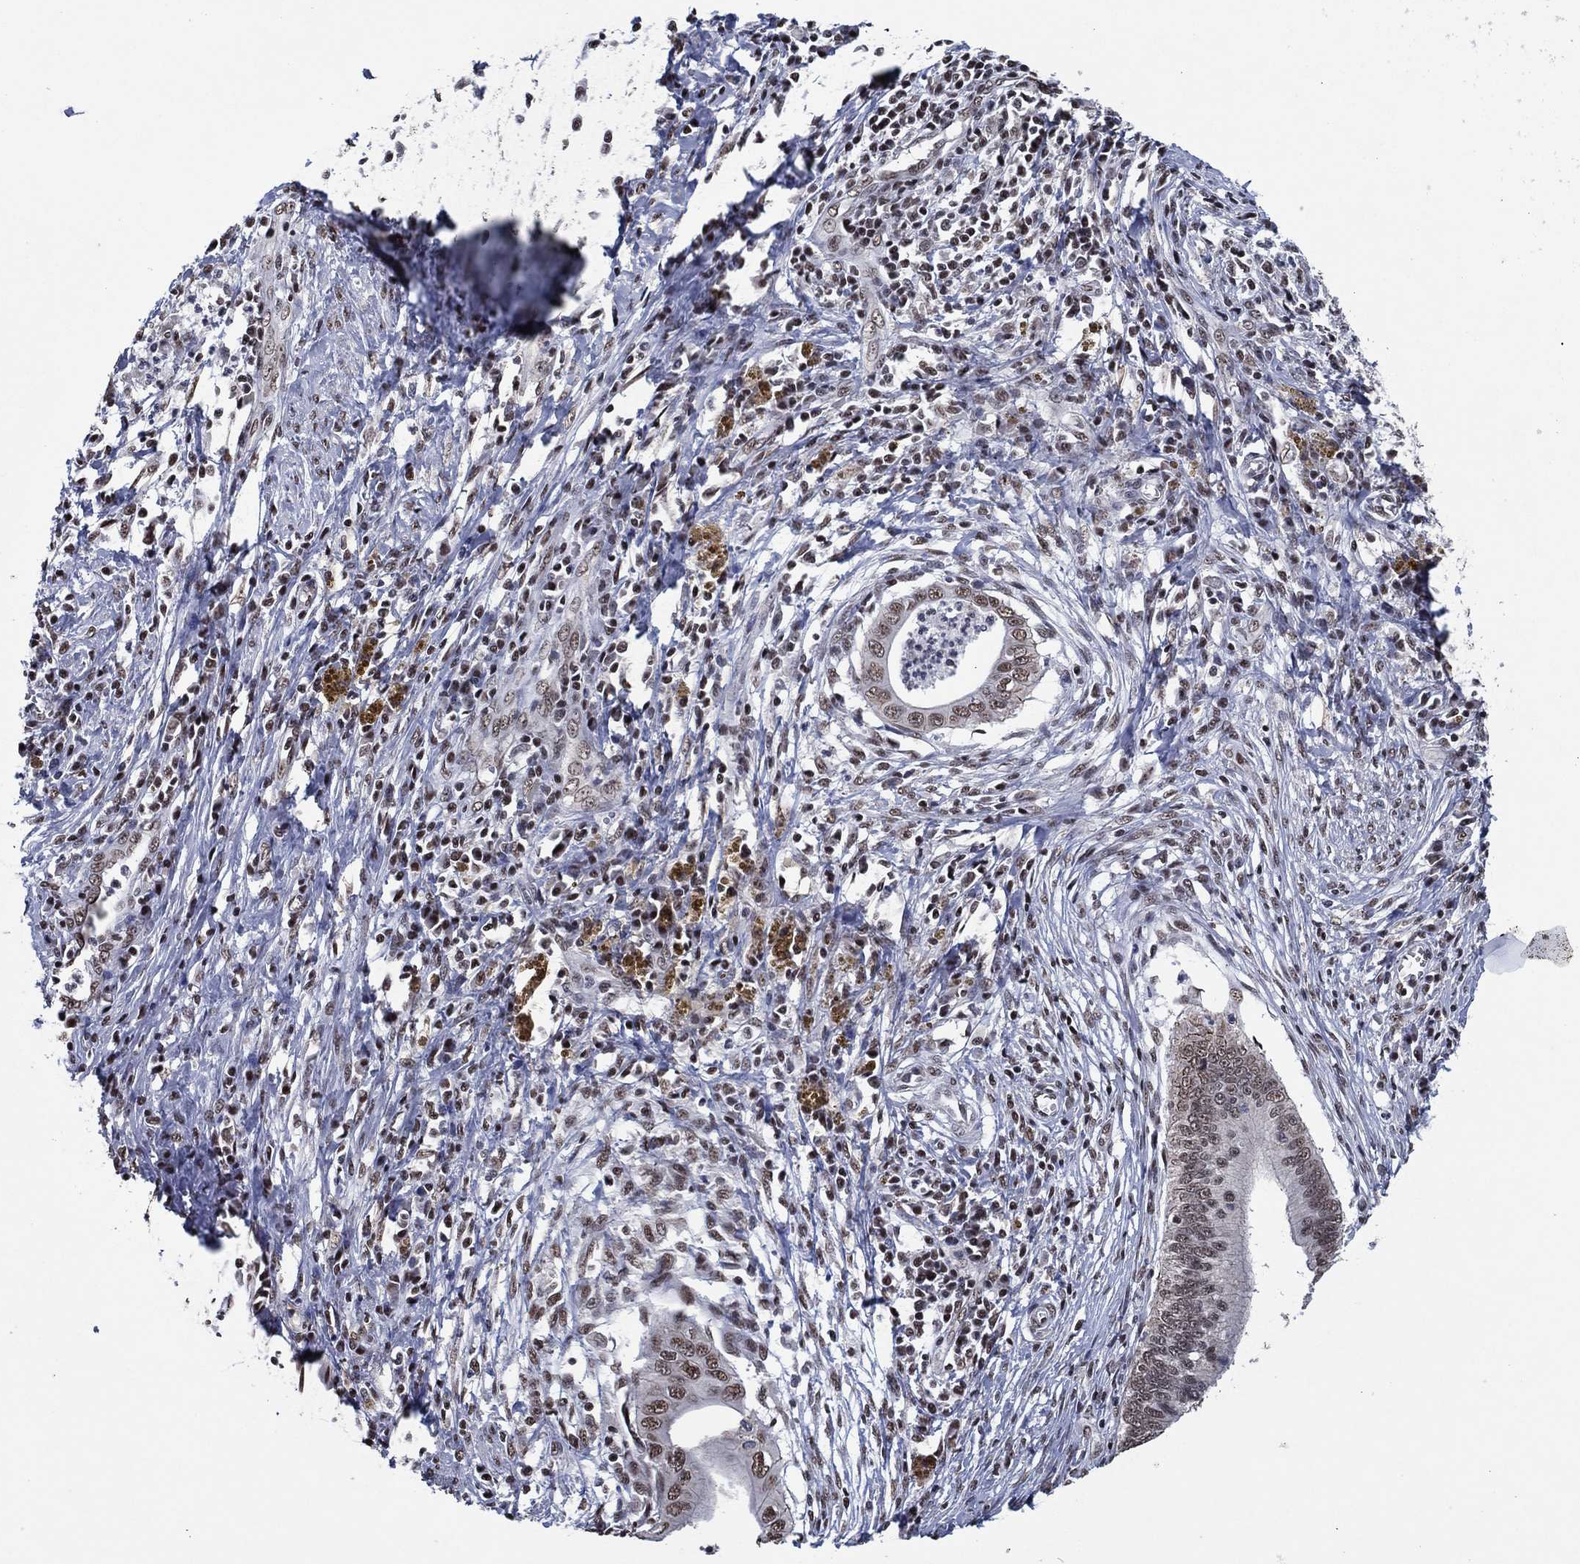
{"staining": {"intensity": "moderate", "quantity": "<25%", "location": "nuclear"}, "tissue": "cervical cancer", "cell_type": "Tumor cells", "image_type": "cancer", "snomed": [{"axis": "morphology", "description": "Adenocarcinoma, NOS"}, {"axis": "topography", "description": "Cervix"}], "caption": "Protein staining by immunohistochemistry (IHC) demonstrates moderate nuclear expression in about <25% of tumor cells in cervical cancer (adenocarcinoma).", "gene": "ZBTB42", "patient": {"sex": "female", "age": 42}}